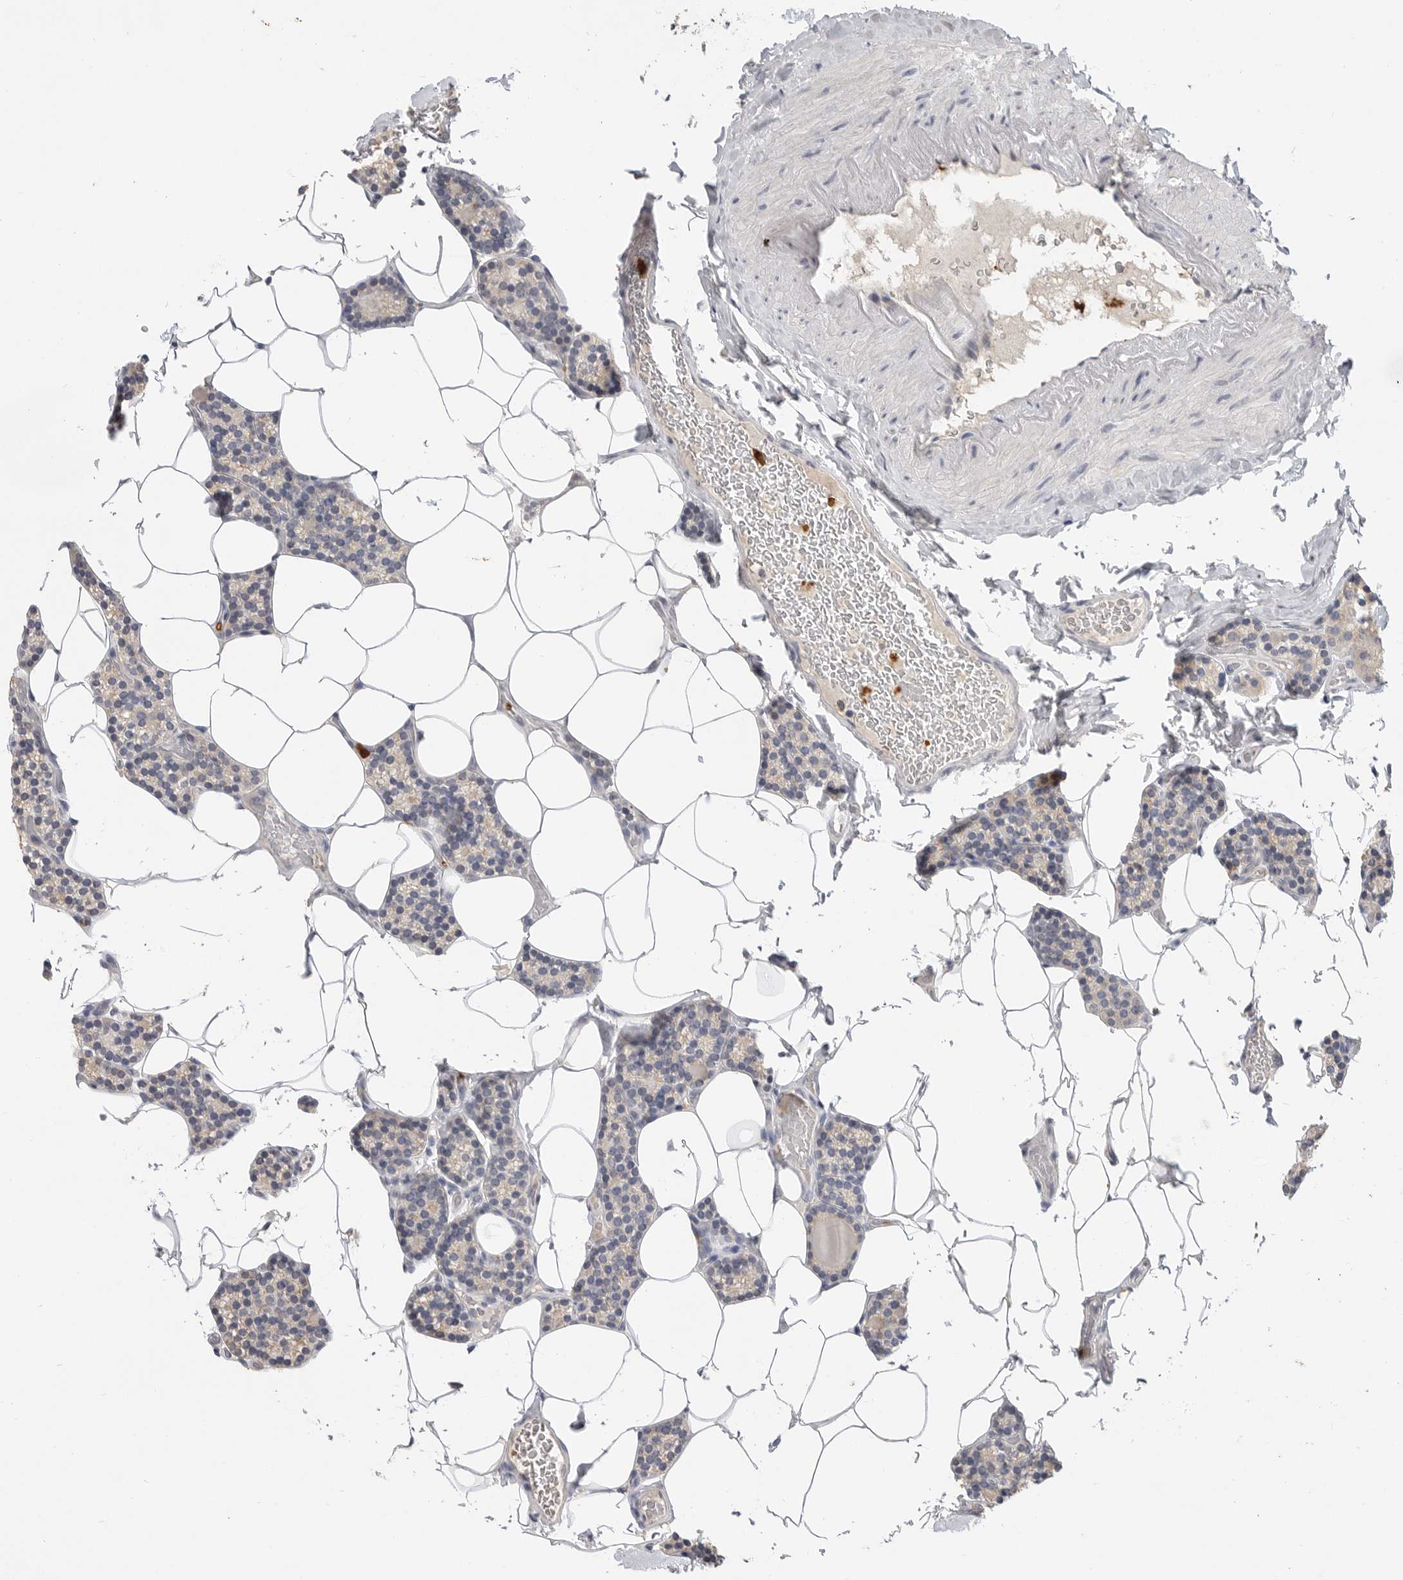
{"staining": {"intensity": "negative", "quantity": "none", "location": "none"}, "tissue": "parathyroid gland", "cell_type": "Glandular cells", "image_type": "normal", "snomed": [{"axis": "morphology", "description": "Normal tissue, NOS"}, {"axis": "topography", "description": "Parathyroid gland"}], "caption": "IHC of benign human parathyroid gland reveals no expression in glandular cells.", "gene": "LTBR", "patient": {"sex": "male", "age": 52}}